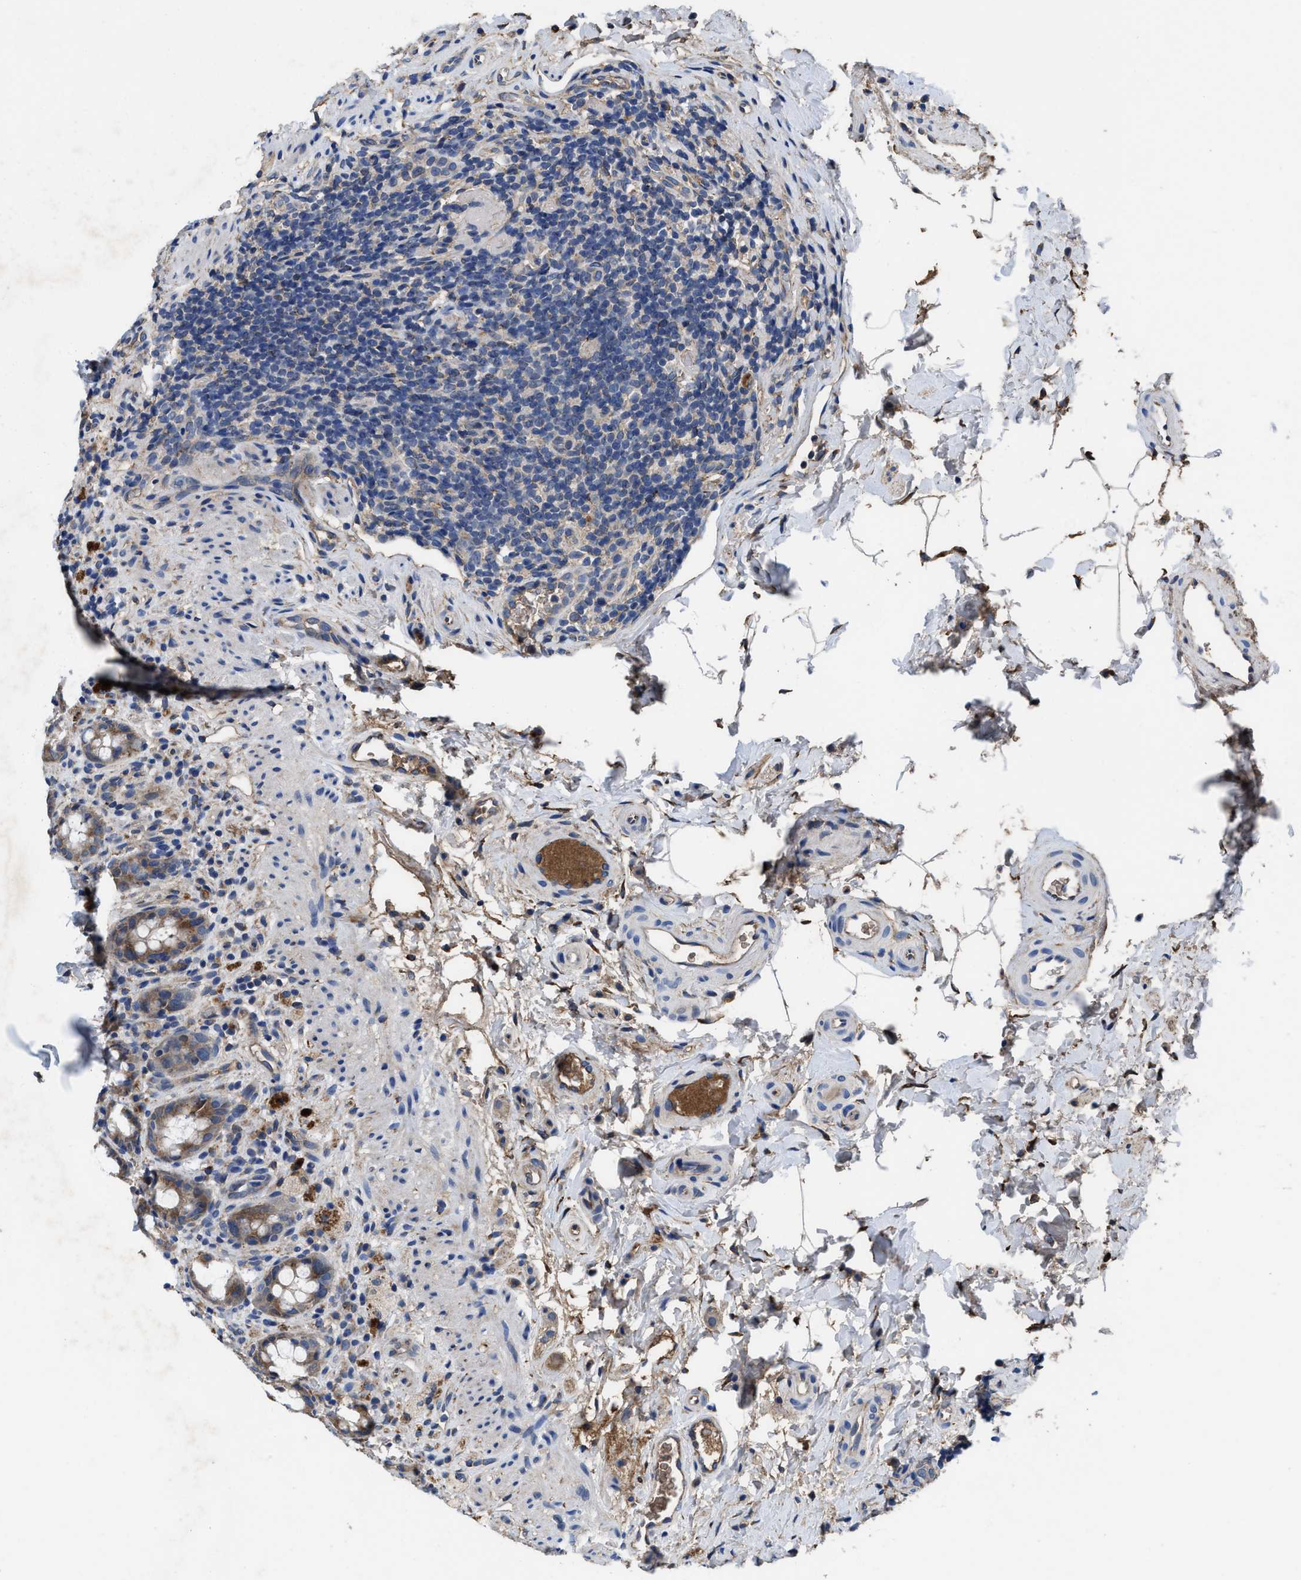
{"staining": {"intensity": "moderate", "quantity": "25%-75%", "location": "cytoplasmic/membranous"}, "tissue": "rectum", "cell_type": "Glandular cells", "image_type": "normal", "snomed": [{"axis": "morphology", "description": "Normal tissue, NOS"}, {"axis": "topography", "description": "Rectum"}], "caption": "Protein staining of benign rectum exhibits moderate cytoplasmic/membranous expression in about 25%-75% of glandular cells.", "gene": "IDNK", "patient": {"sex": "male", "age": 44}}